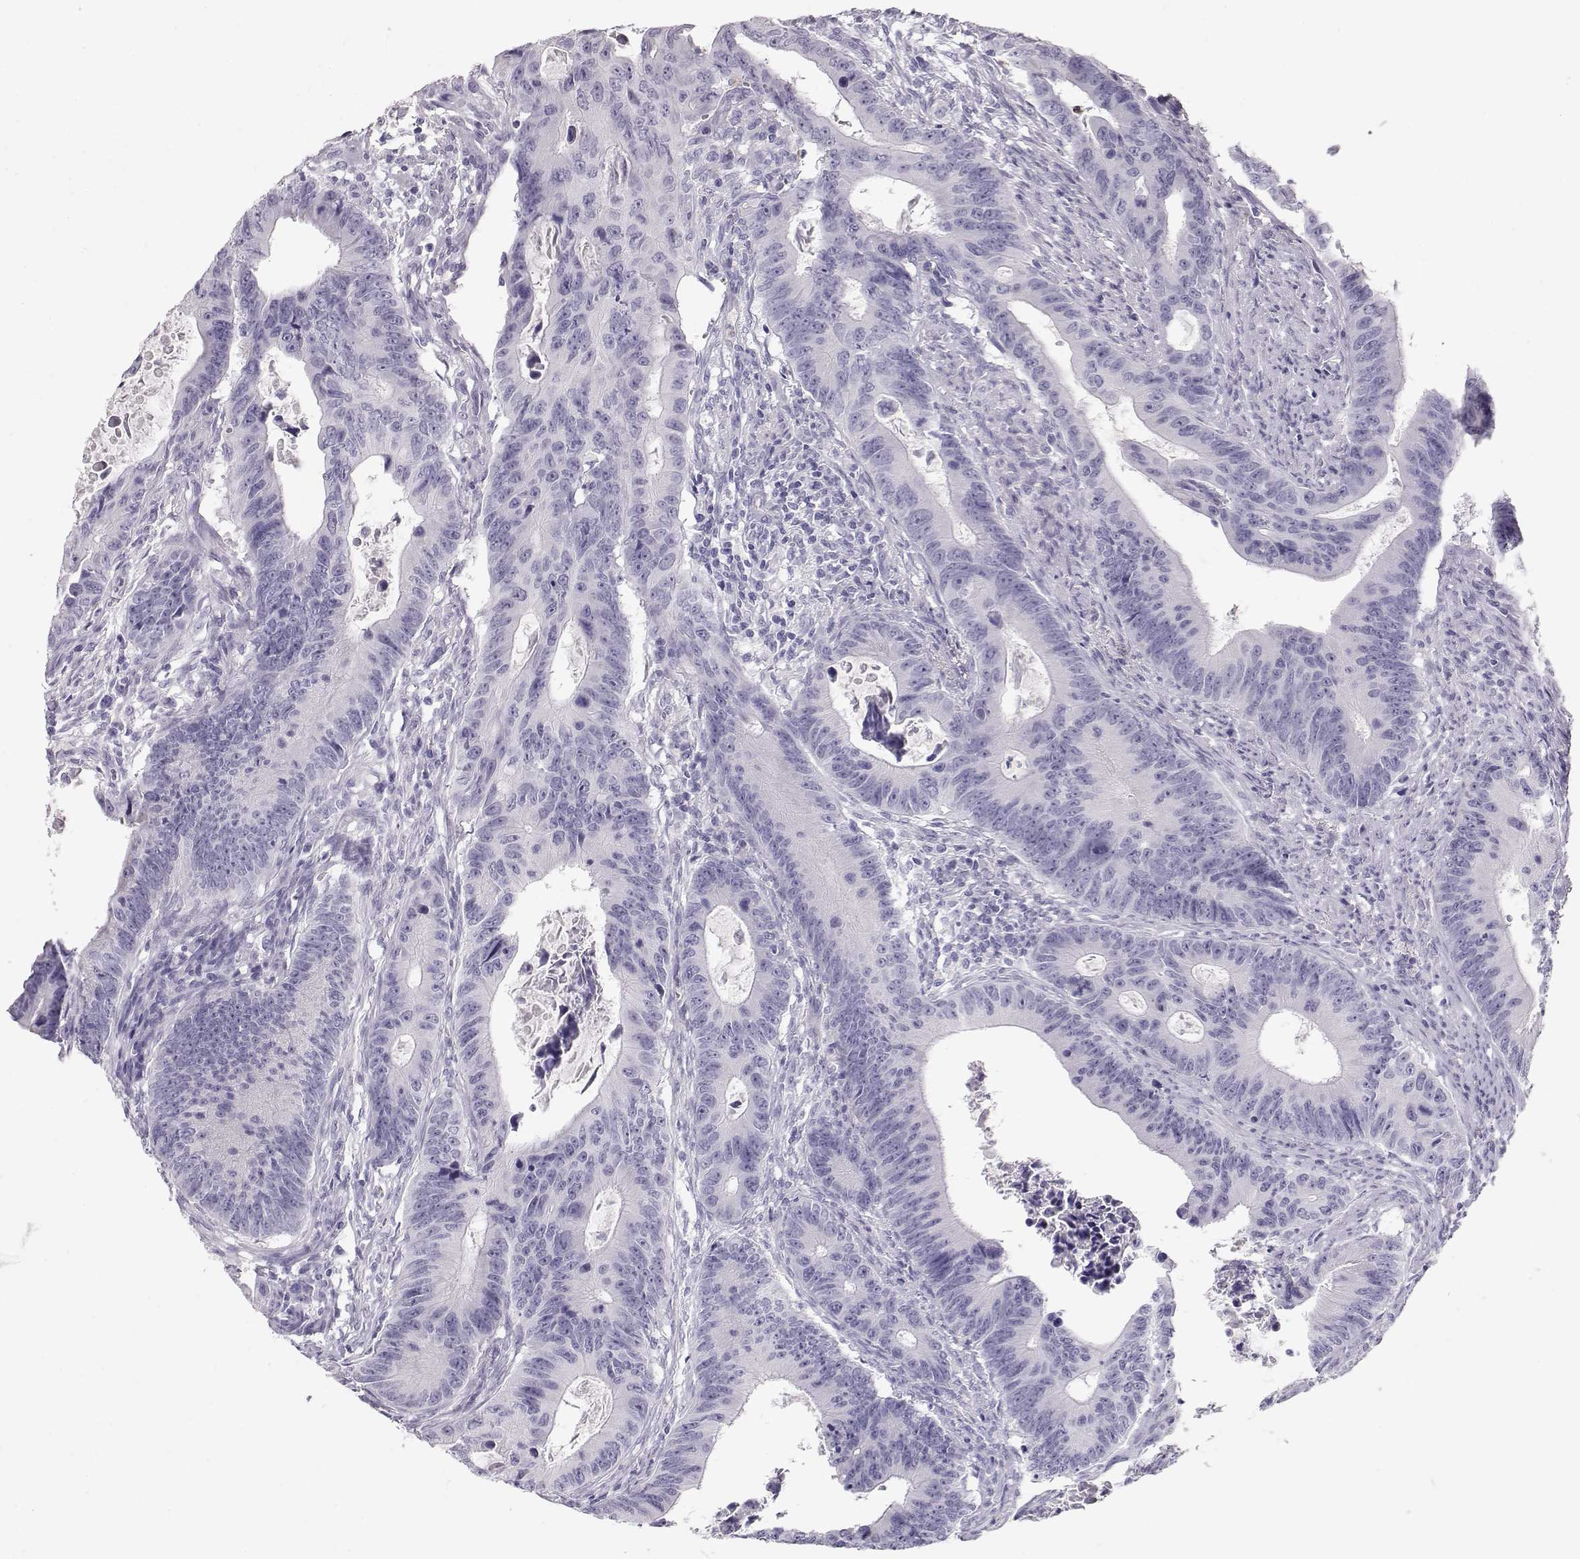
{"staining": {"intensity": "negative", "quantity": "none", "location": "none"}, "tissue": "colorectal cancer", "cell_type": "Tumor cells", "image_type": "cancer", "snomed": [{"axis": "morphology", "description": "Adenocarcinoma, NOS"}, {"axis": "topography", "description": "Colon"}], "caption": "Tumor cells show no significant protein positivity in colorectal cancer (adenocarcinoma).", "gene": "MIP", "patient": {"sex": "female", "age": 87}}